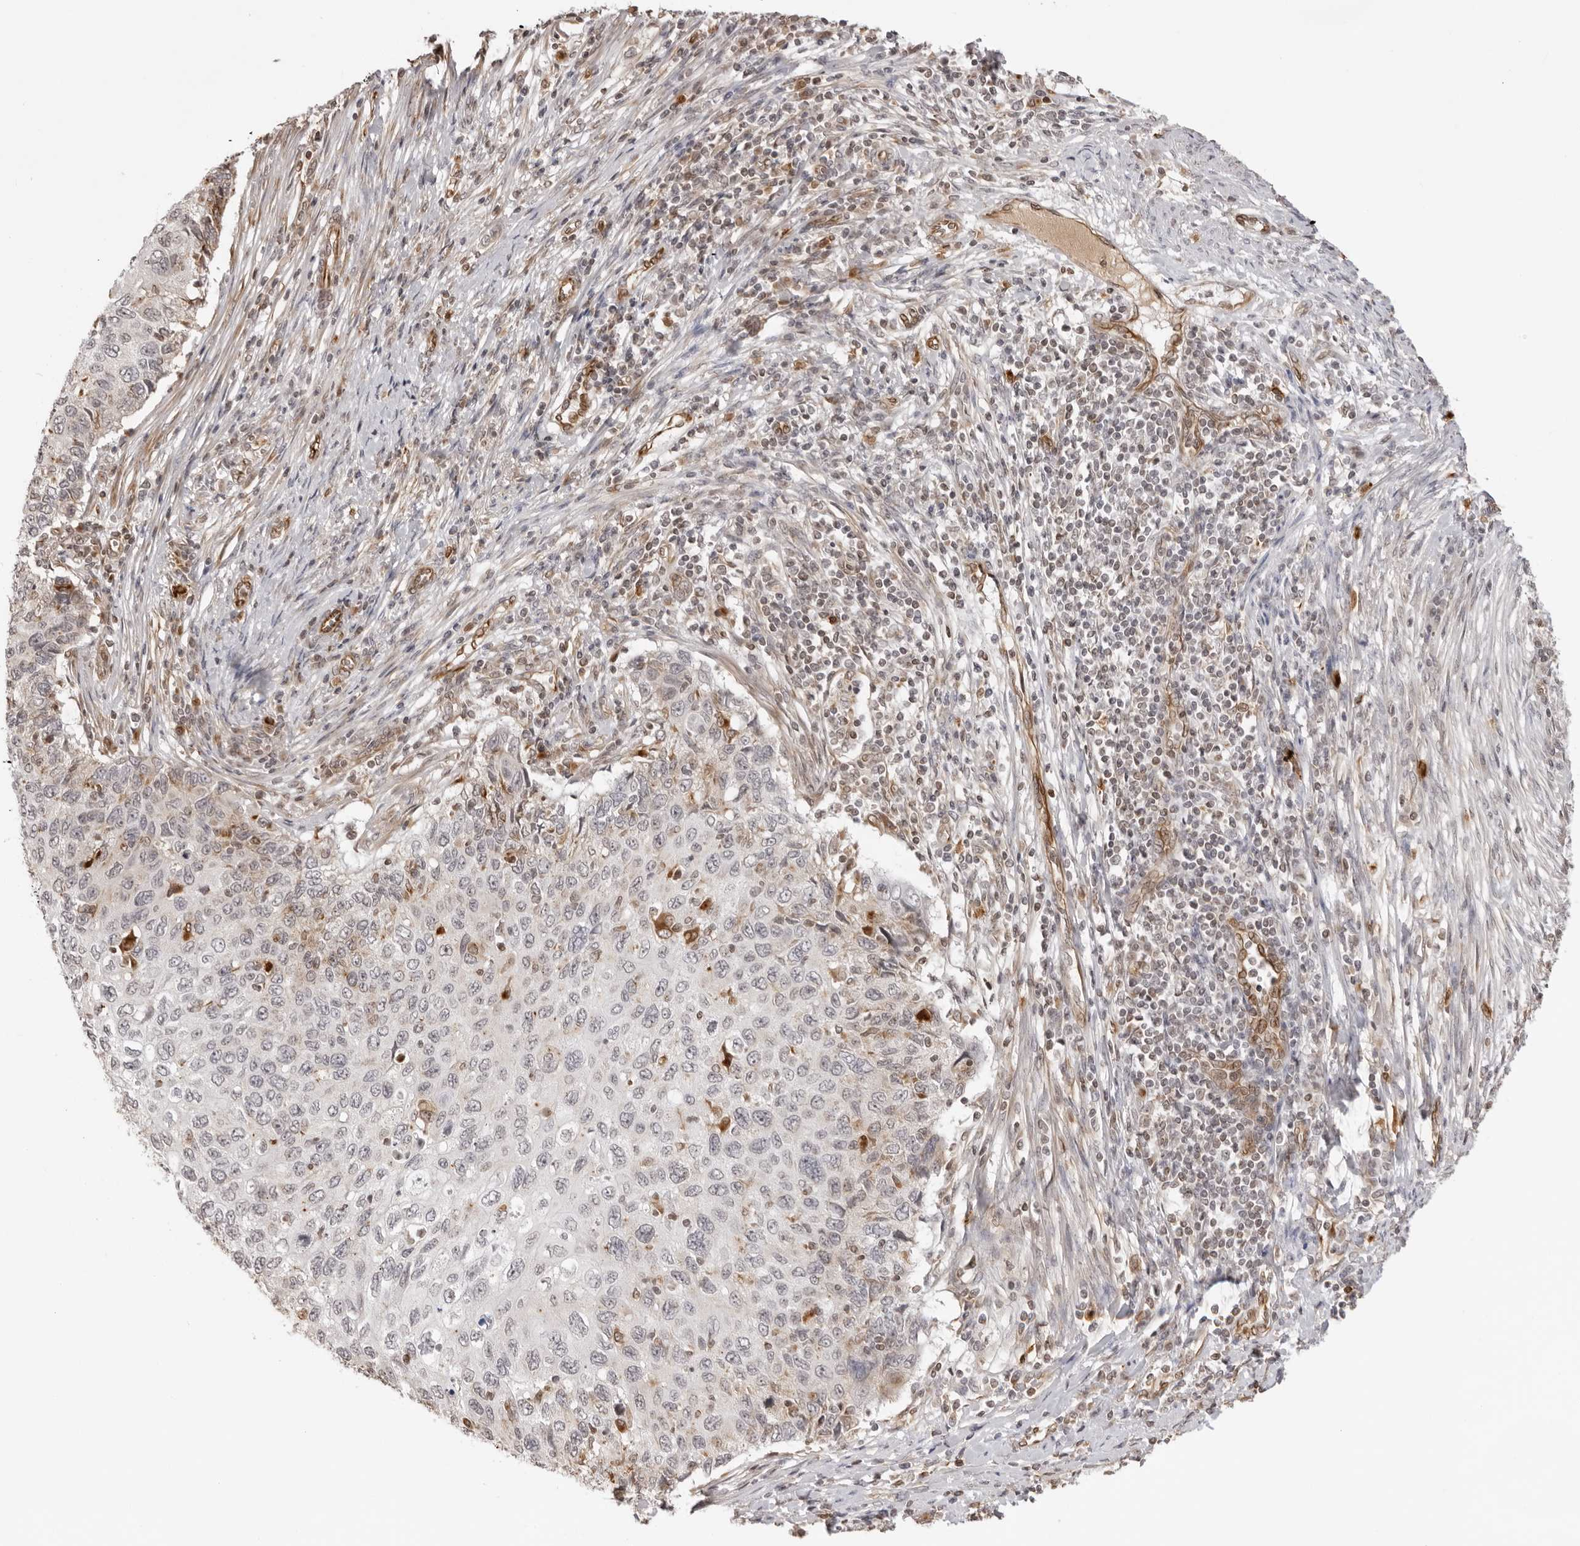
{"staining": {"intensity": "negative", "quantity": "none", "location": "none"}, "tissue": "cervical cancer", "cell_type": "Tumor cells", "image_type": "cancer", "snomed": [{"axis": "morphology", "description": "Squamous cell carcinoma, NOS"}, {"axis": "topography", "description": "Cervix"}], "caption": "Human cervical squamous cell carcinoma stained for a protein using immunohistochemistry shows no expression in tumor cells.", "gene": "DYNLT5", "patient": {"sex": "female", "age": 70}}